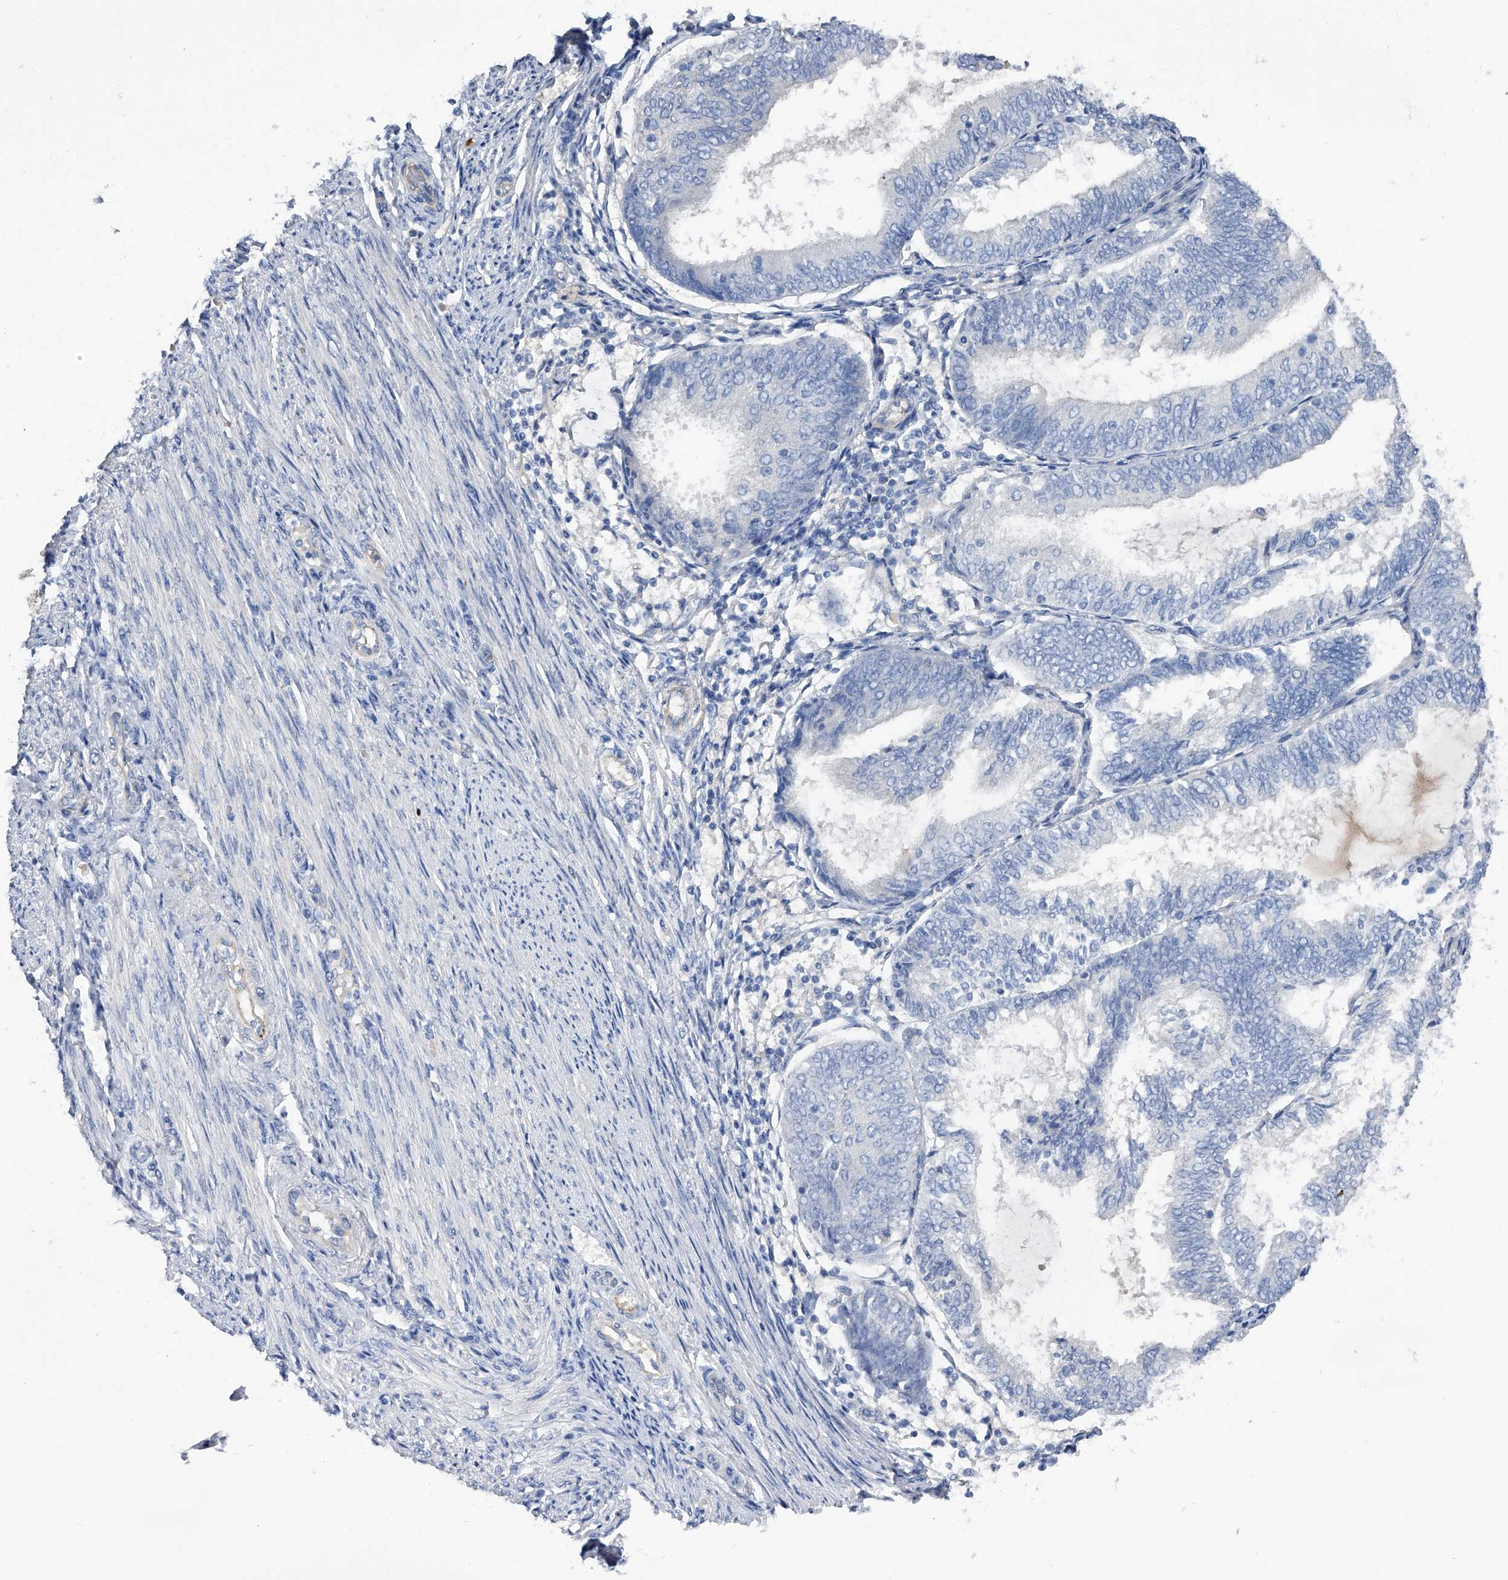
{"staining": {"intensity": "negative", "quantity": "none", "location": "none"}, "tissue": "endometrial cancer", "cell_type": "Tumor cells", "image_type": "cancer", "snomed": [{"axis": "morphology", "description": "Adenocarcinoma, NOS"}, {"axis": "topography", "description": "Endometrium"}], "caption": "Tumor cells are negative for brown protein staining in endometrial cancer (adenocarcinoma).", "gene": "RWDD2A", "patient": {"sex": "female", "age": 81}}